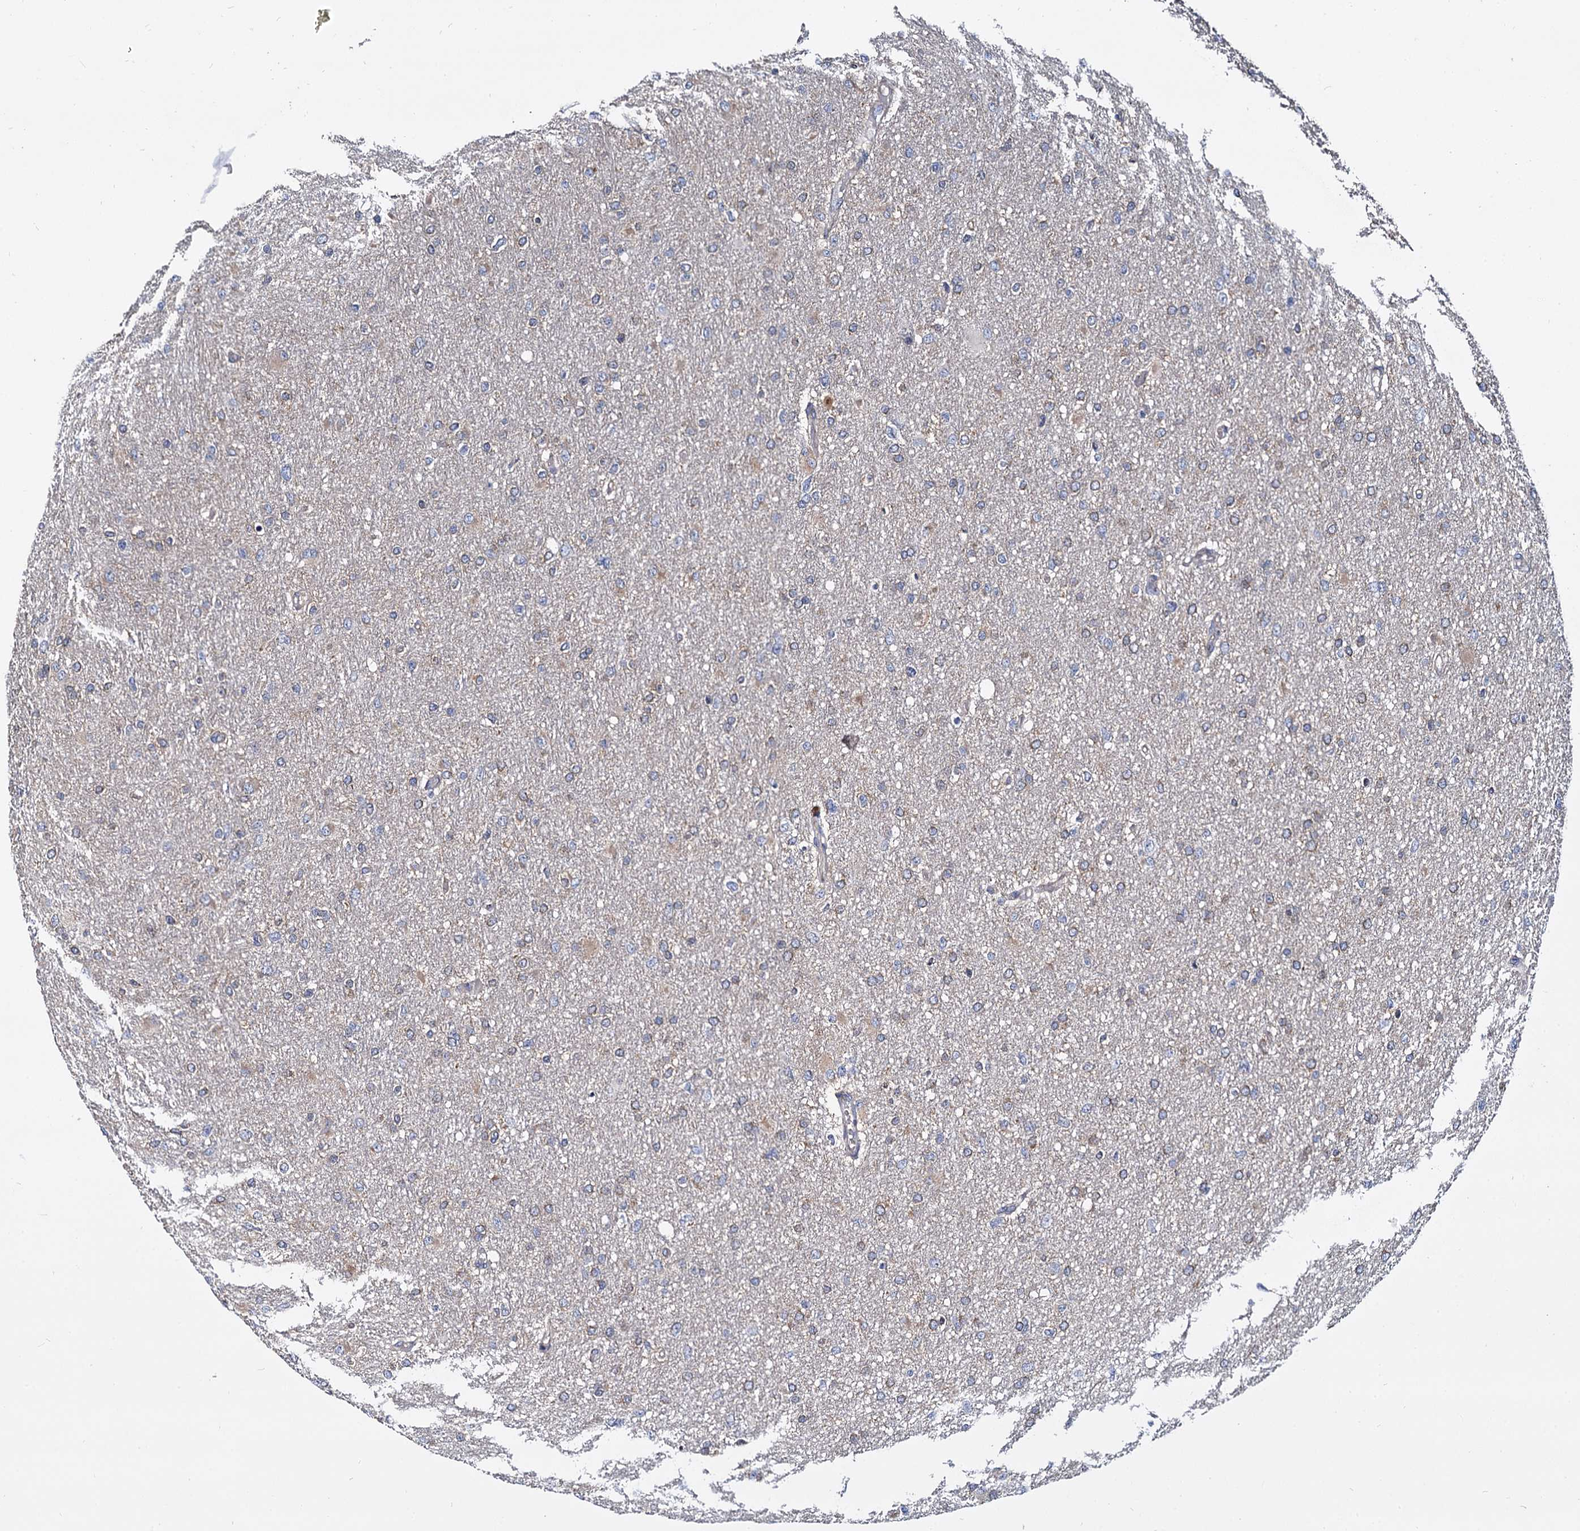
{"staining": {"intensity": "weak", "quantity": "<25%", "location": "cytoplasmic/membranous"}, "tissue": "glioma", "cell_type": "Tumor cells", "image_type": "cancer", "snomed": [{"axis": "morphology", "description": "Glioma, malignant, High grade"}, {"axis": "topography", "description": "Cerebral cortex"}], "caption": "Tumor cells show no significant protein positivity in glioma. (IHC, brightfield microscopy, high magnification).", "gene": "ANKRD13A", "patient": {"sex": "female", "age": 36}}